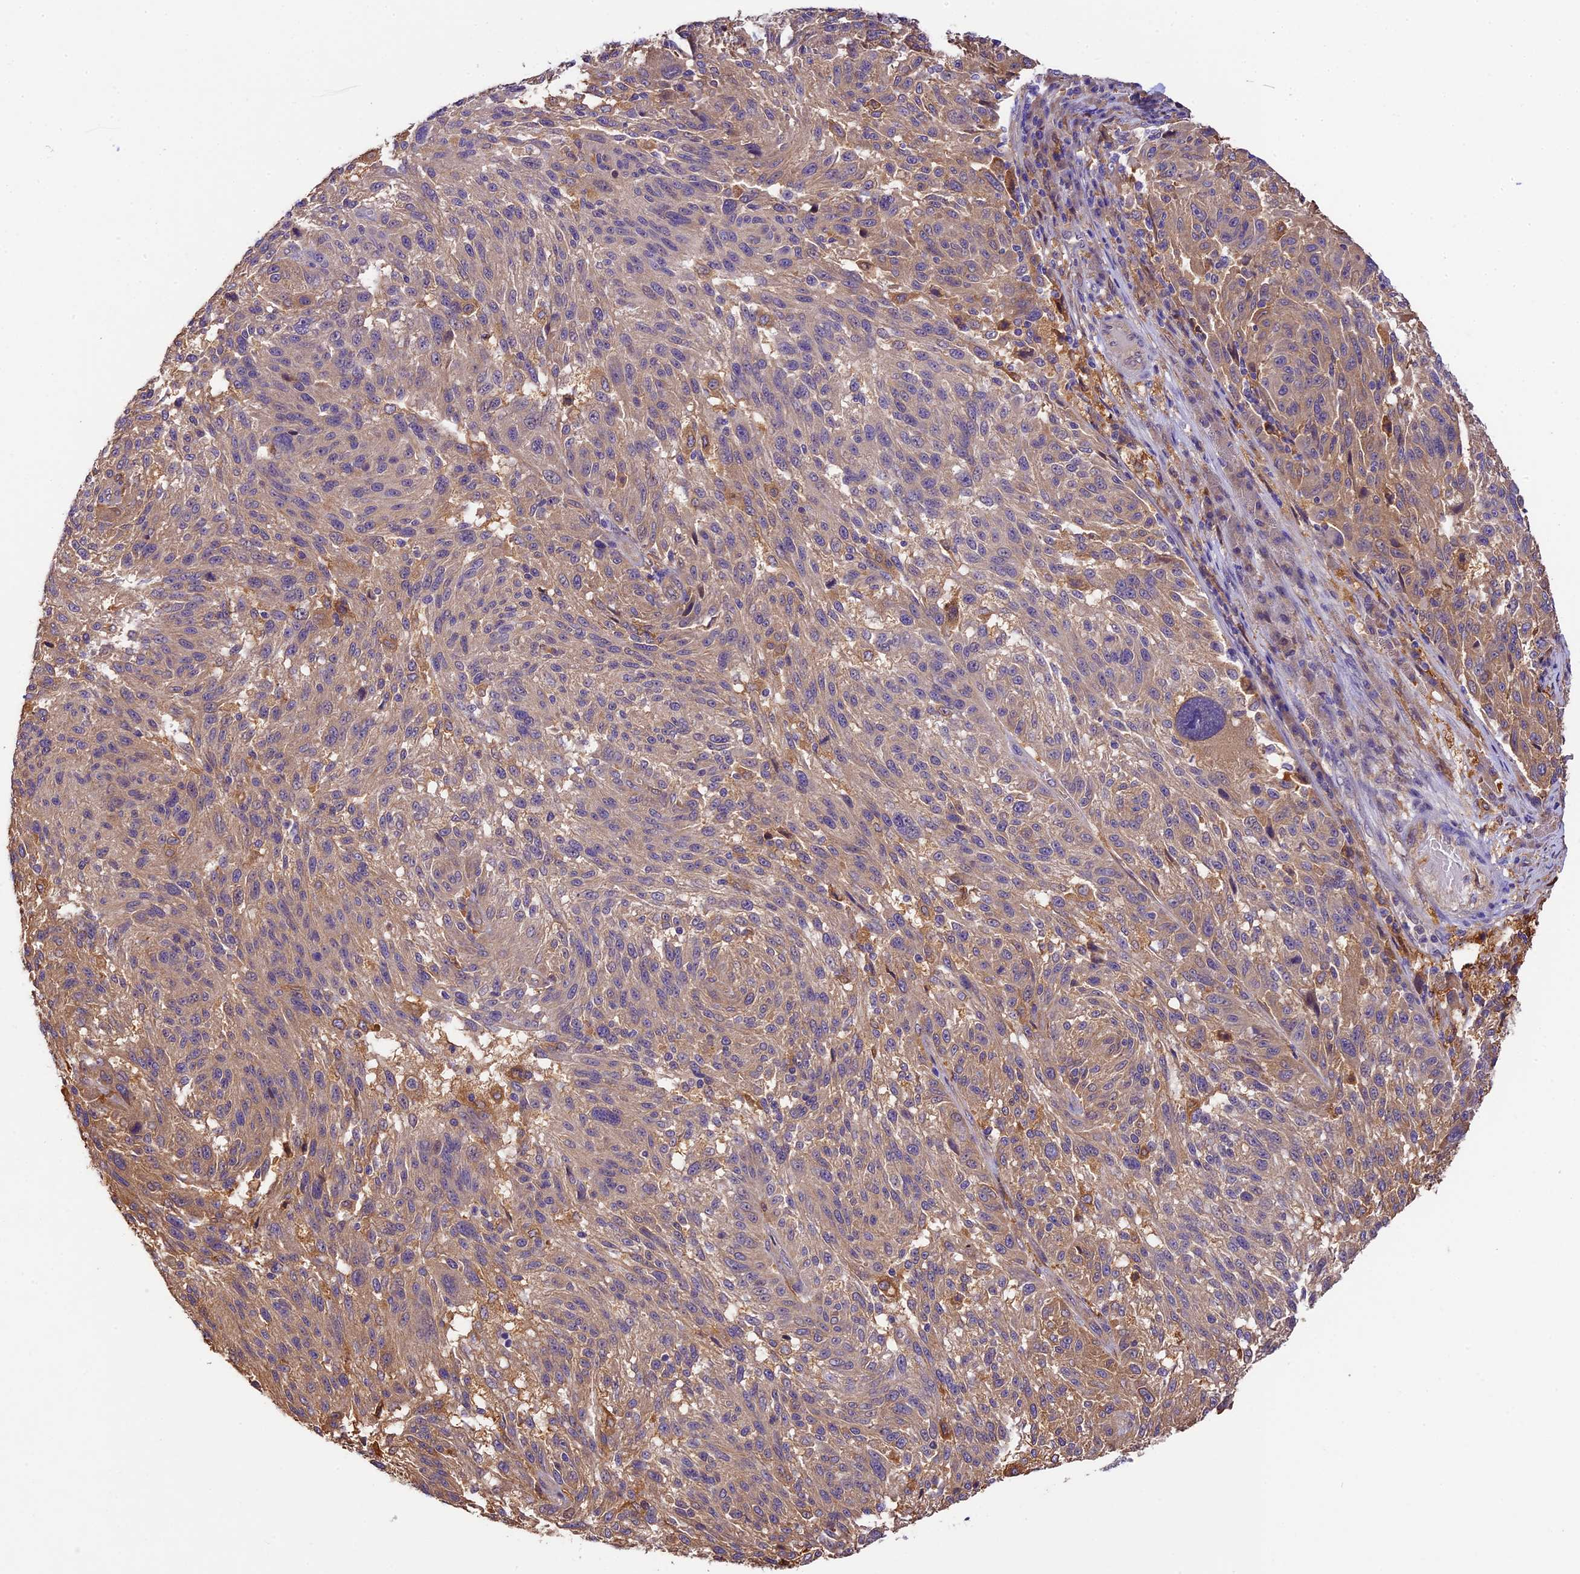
{"staining": {"intensity": "weak", "quantity": "25%-75%", "location": "cytoplasmic/membranous"}, "tissue": "melanoma", "cell_type": "Tumor cells", "image_type": "cancer", "snomed": [{"axis": "morphology", "description": "Malignant melanoma, NOS"}, {"axis": "topography", "description": "Skin"}], "caption": "The immunohistochemical stain shows weak cytoplasmic/membranous expression in tumor cells of malignant melanoma tissue.", "gene": "NEK8", "patient": {"sex": "male", "age": 53}}